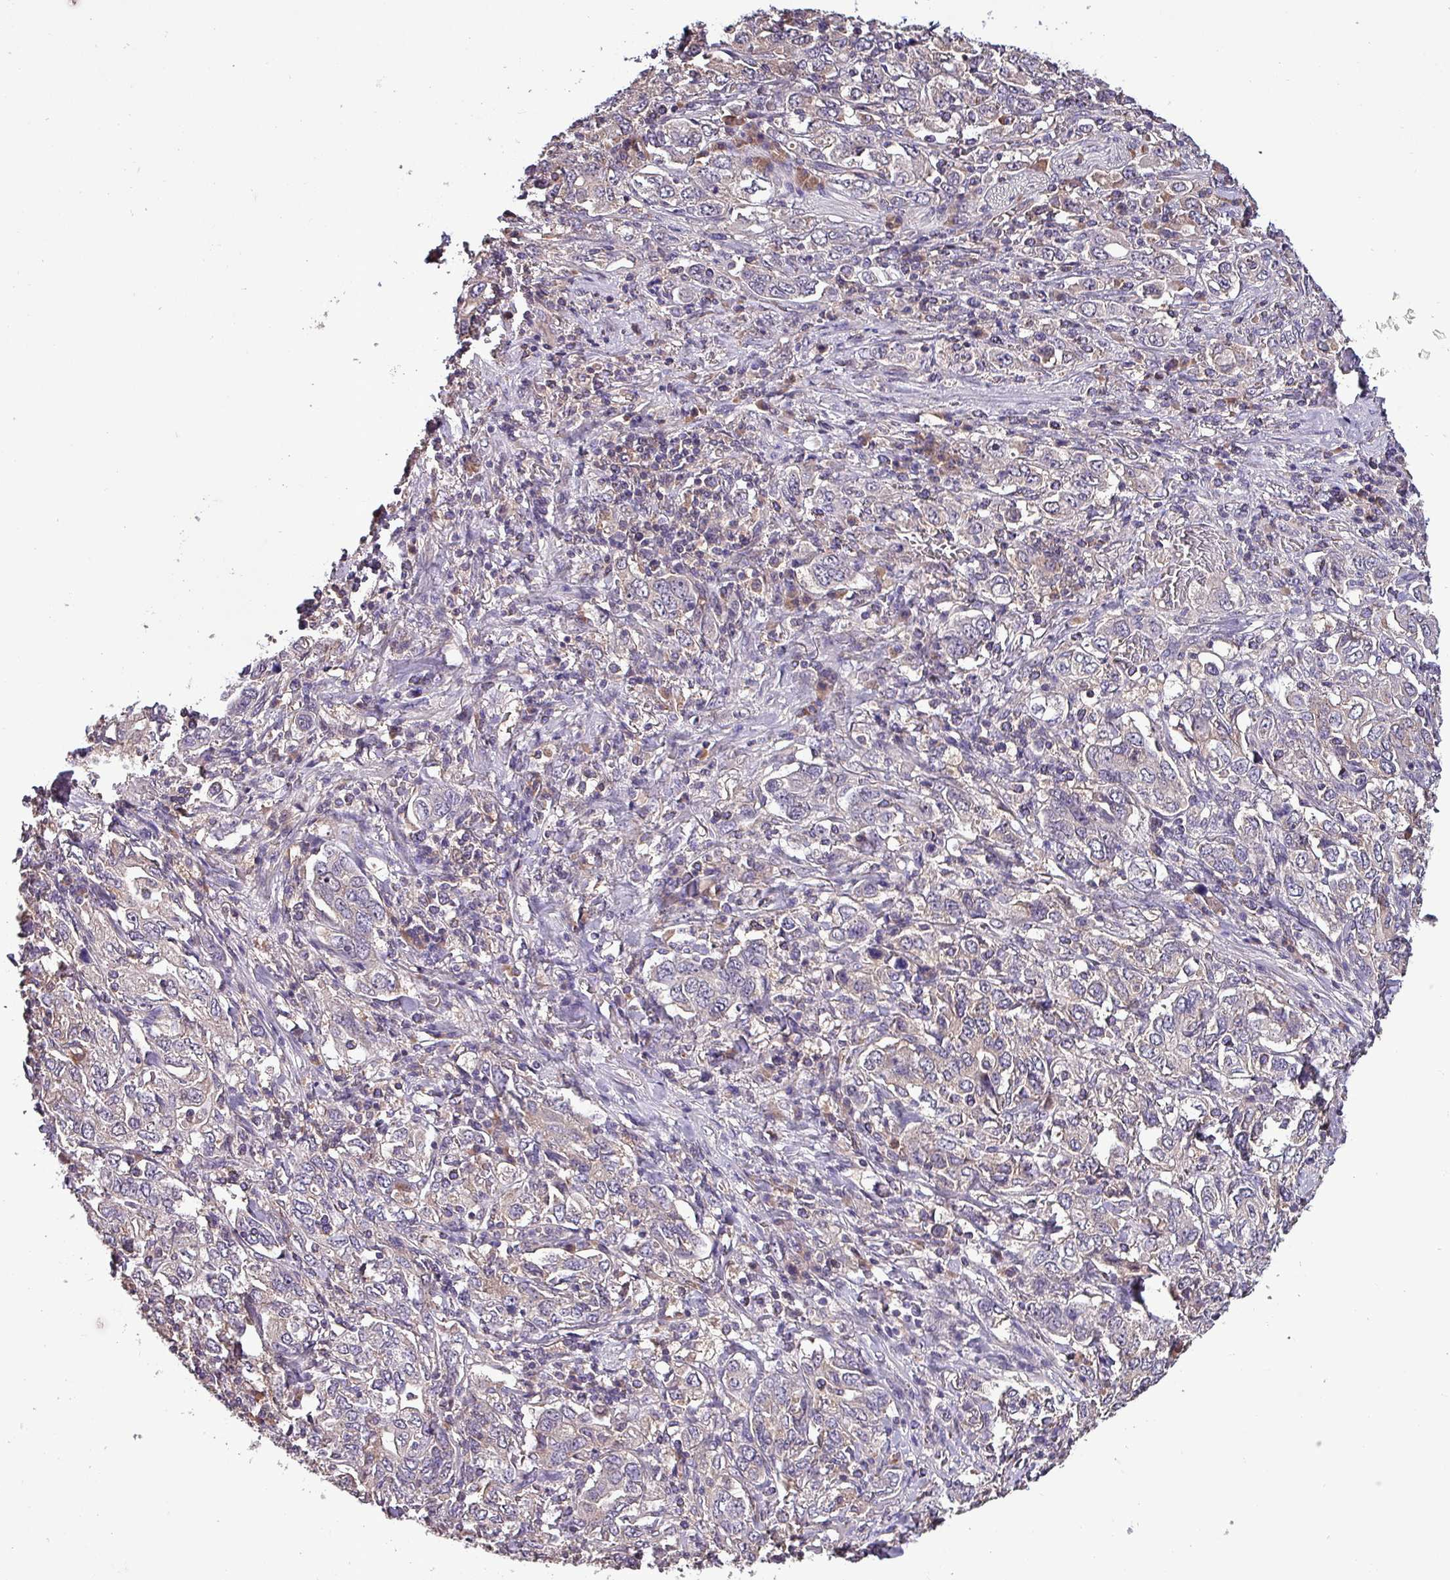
{"staining": {"intensity": "negative", "quantity": "none", "location": "none"}, "tissue": "stomach cancer", "cell_type": "Tumor cells", "image_type": "cancer", "snomed": [{"axis": "morphology", "description": "Adenocarcinoma, NOS"}, {"axis": "topography", "description": "Stomach, upper"}, {"axis": "topography", "description": "Stomach"}], "caption": "This is an immunohistochemistry (IHC) micrograph of stomach adenocarcinoma. There is no staining in tumor cells.", "gene": "PAFAH1B2", "patient": {"sex": "male", "age": 62}}